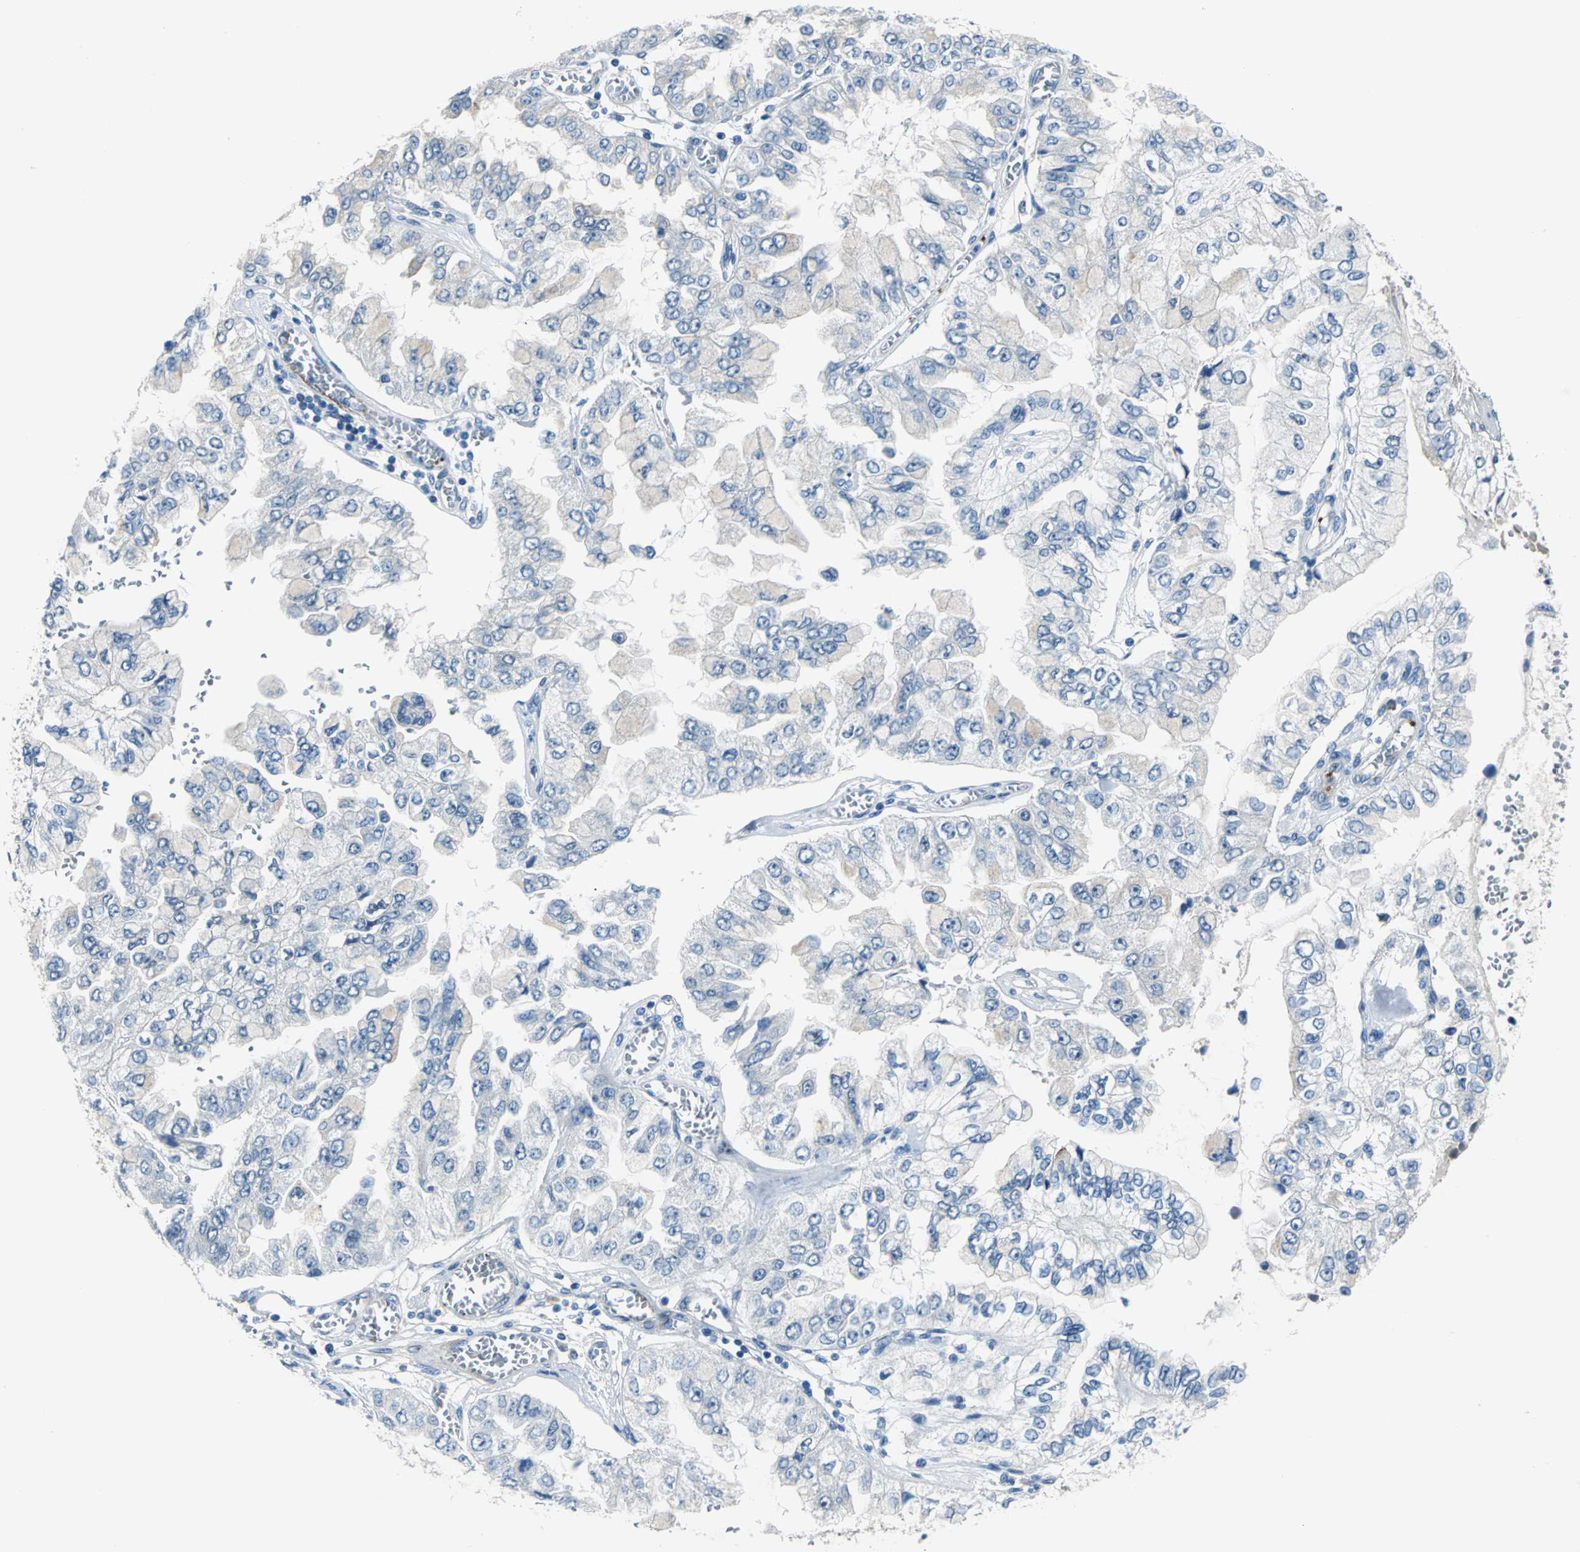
{"staining": {"intensity": "weak", "quantity": "<25%", "location": "cytoplasmic/membranous"}, "tissue": "liver cancer", "cell_type": "Tumor cells", "image_type": "cancer", "snomed": [{"axis": "morphology", "description": "Cholangiocarcinoma"}, {"axis": "topography", "description": "Liver"}], "caption": "This is a photomicrograph of immunohistochemistry (IHC) staining of liver cholangiocarcinoma, which shows no positivity in tumor cells.", "gene": "SELP", "patient": {"sex": "female", "age": 79}}